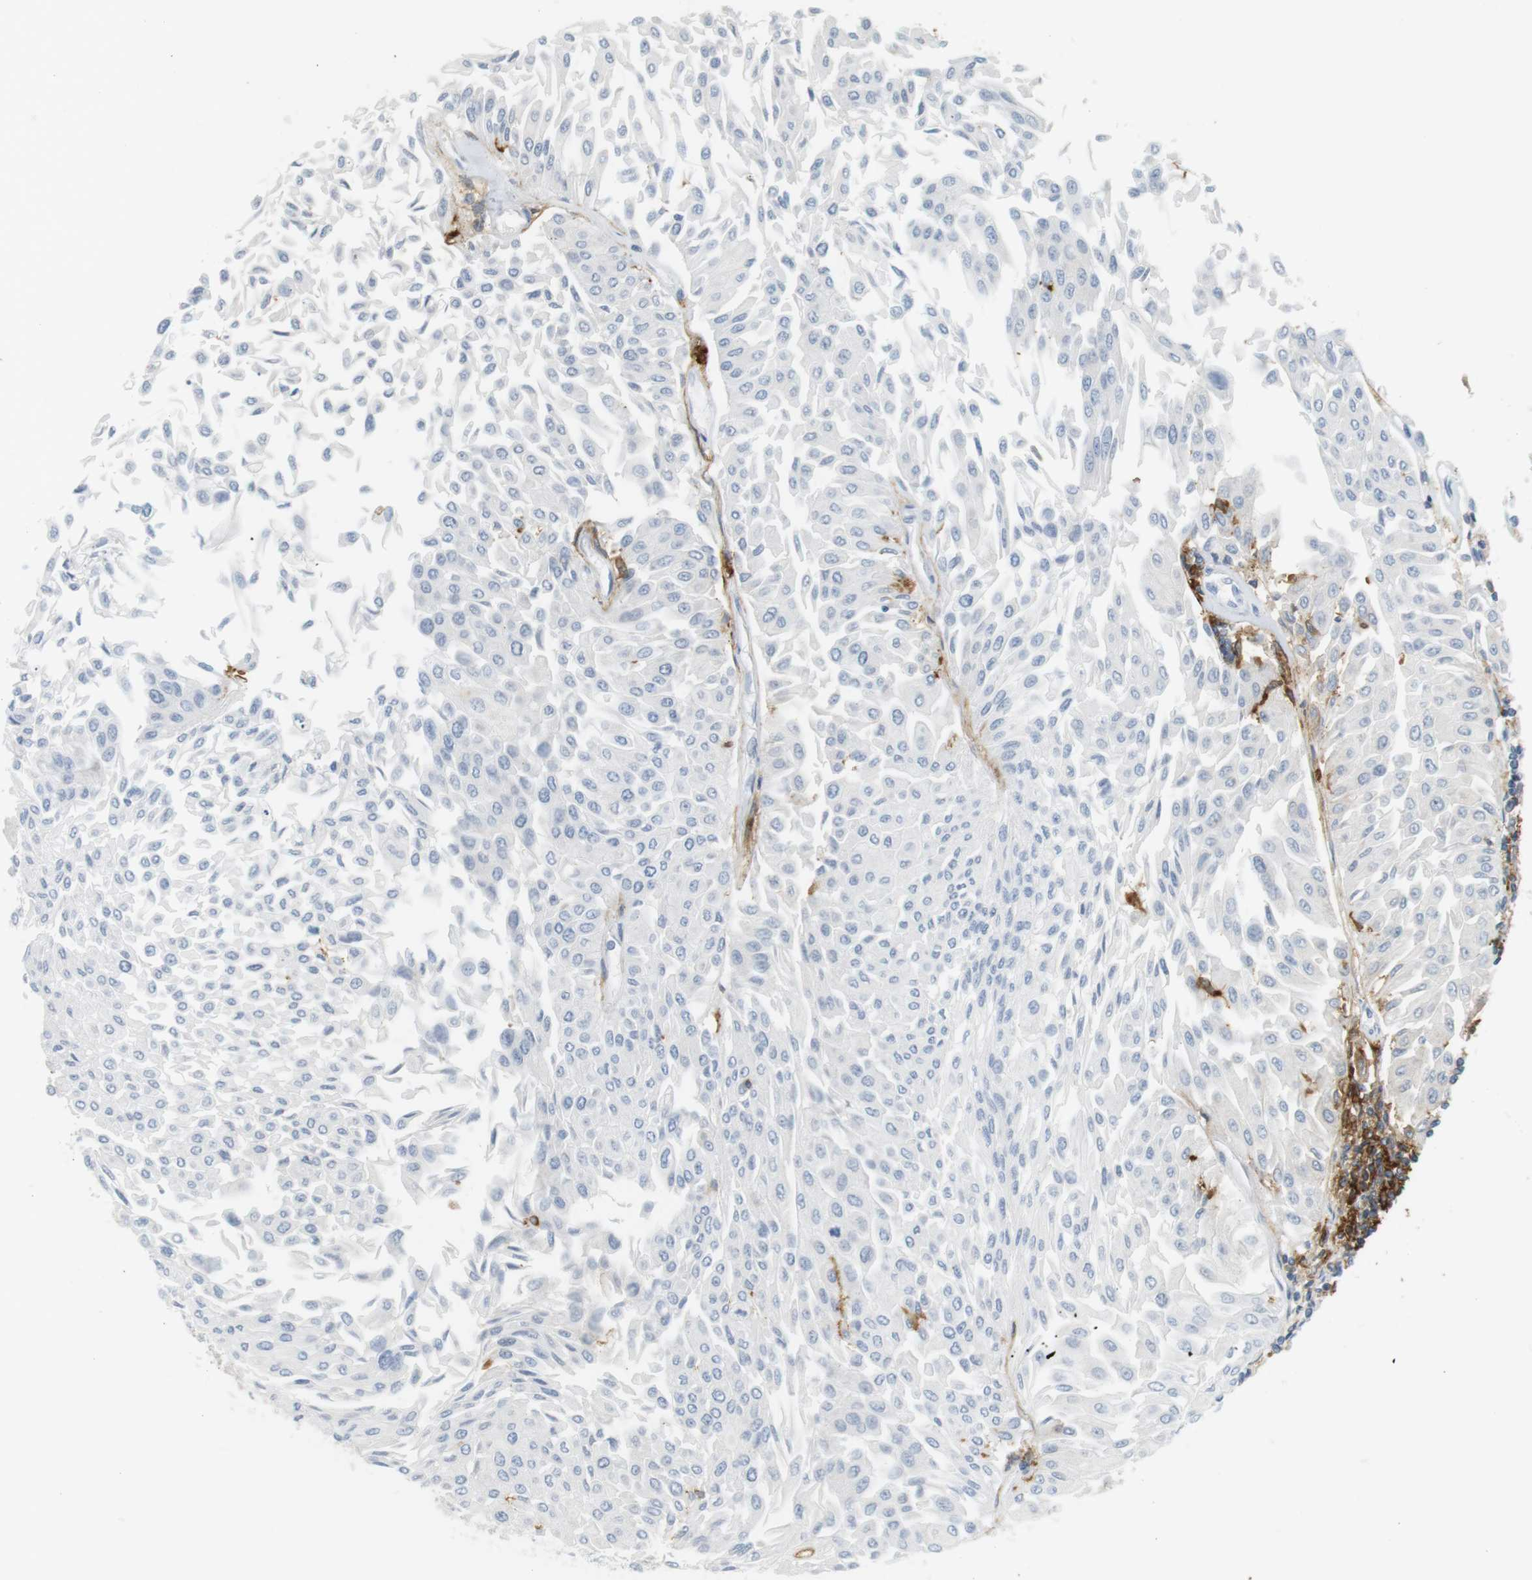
{"staining": {"intensity": "negative", "quantity": "none", "location": "none"}, "tissue": "urothelial cancer", "cell_type": "Tumor cells", "image_type": "cancer", "snomed": [{"axis": "morphology", "description": "Urothelial carcinoma, Low grade"}, {"axis": "topography", "description": "Urinary bladder"}], "caption": "There is no significant expression in tumor cells of urothelial cancer. (Stains: DAB immunohistochemistry with hematoxylin counter stain, Microscopy: brightfield microscopy at high magnification).", "gene": "SIRPA", "patient": {"sex": "male", "age": 67}}